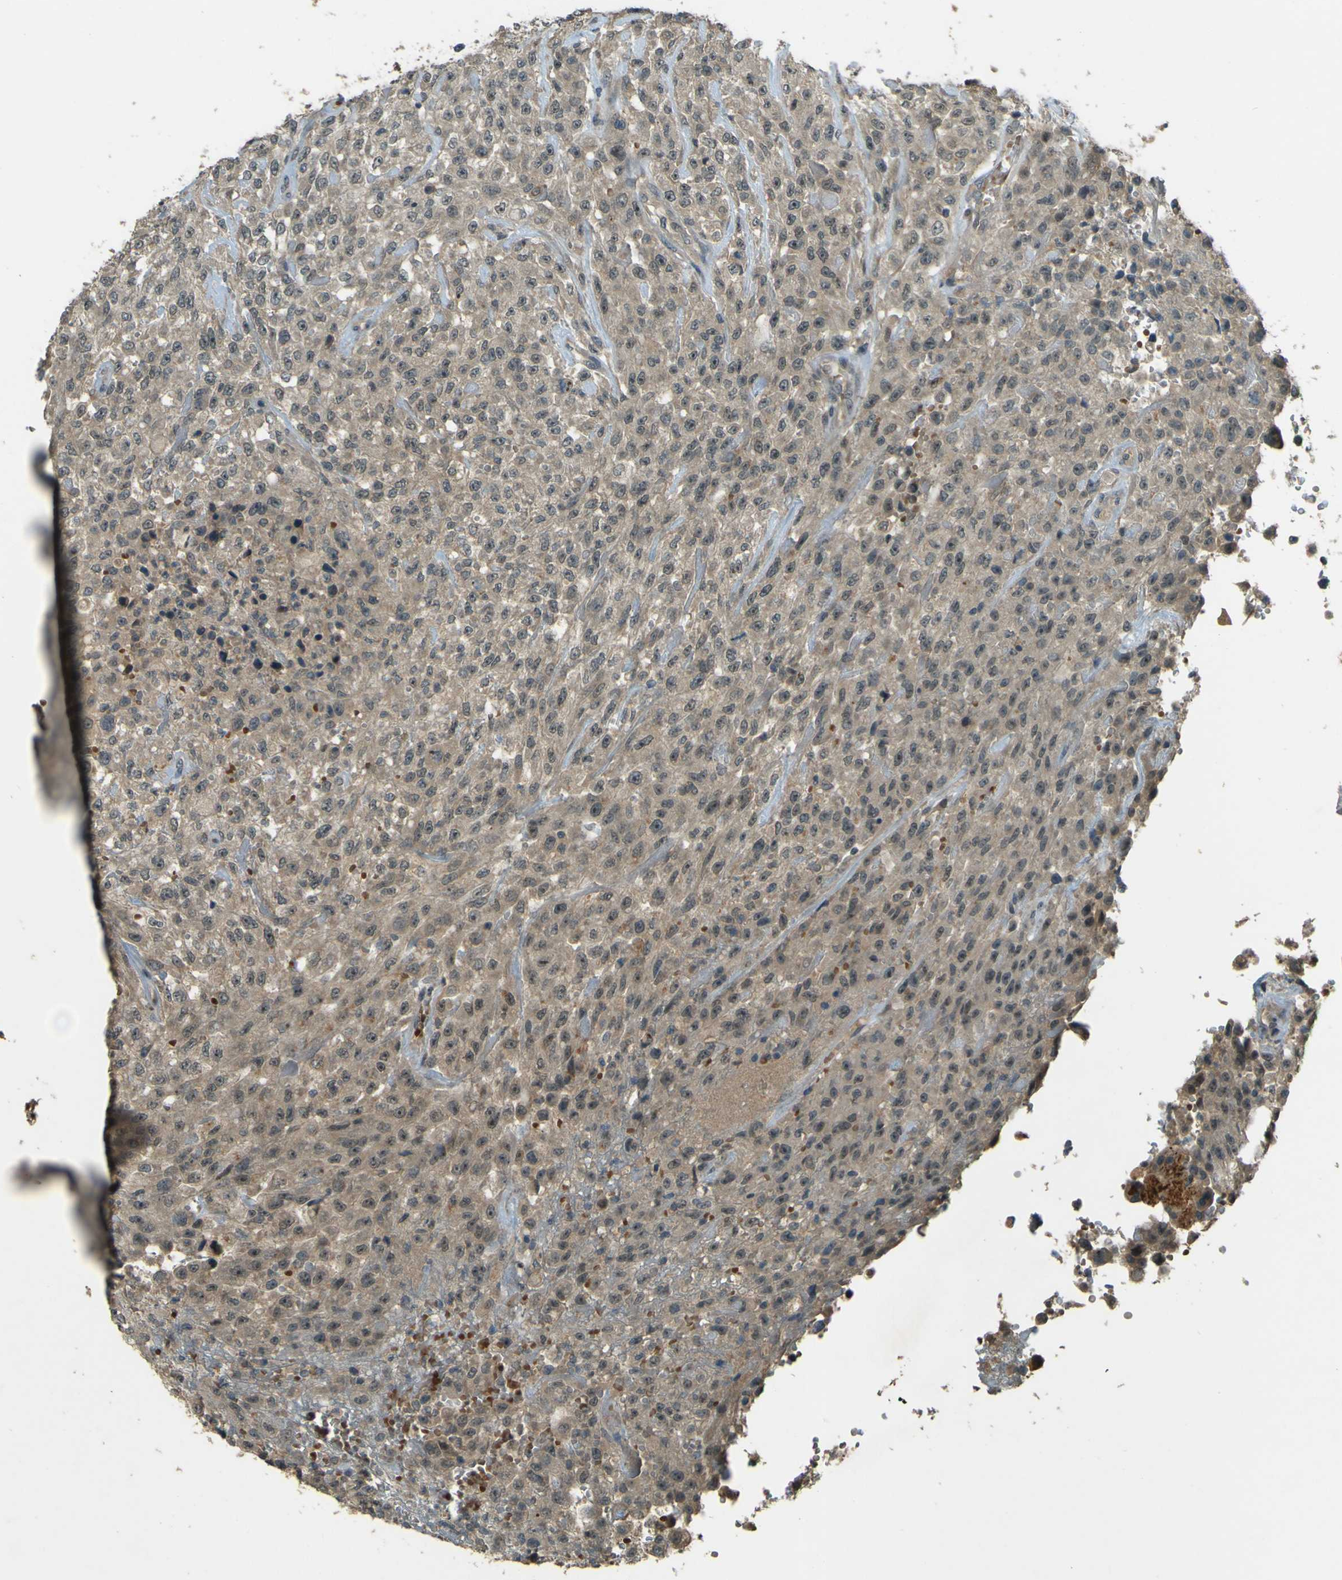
{"staining": {"intensity": "weak", "quantity": ">75%", "location": "cytoplasmic/membranous"}, "tissue": "urothelial cancer", "cell_type": "Tumor cells", "image_type": "cancer", "snomed": [{"axis": "morphology", "description": "Urothelial carcinoma, High grade"}, {"axis": "topography", "description": "Urinary bladder"}], "caption": "Immunohistochemical staining of human high-grade urothelial carcinoma exhibits low levels of weak cytoplasmic/membranous protein positivity in approximately >75% of tumor cells.", "gene": "MPDZ", "patient": {"sex": "male", "age": 46}}